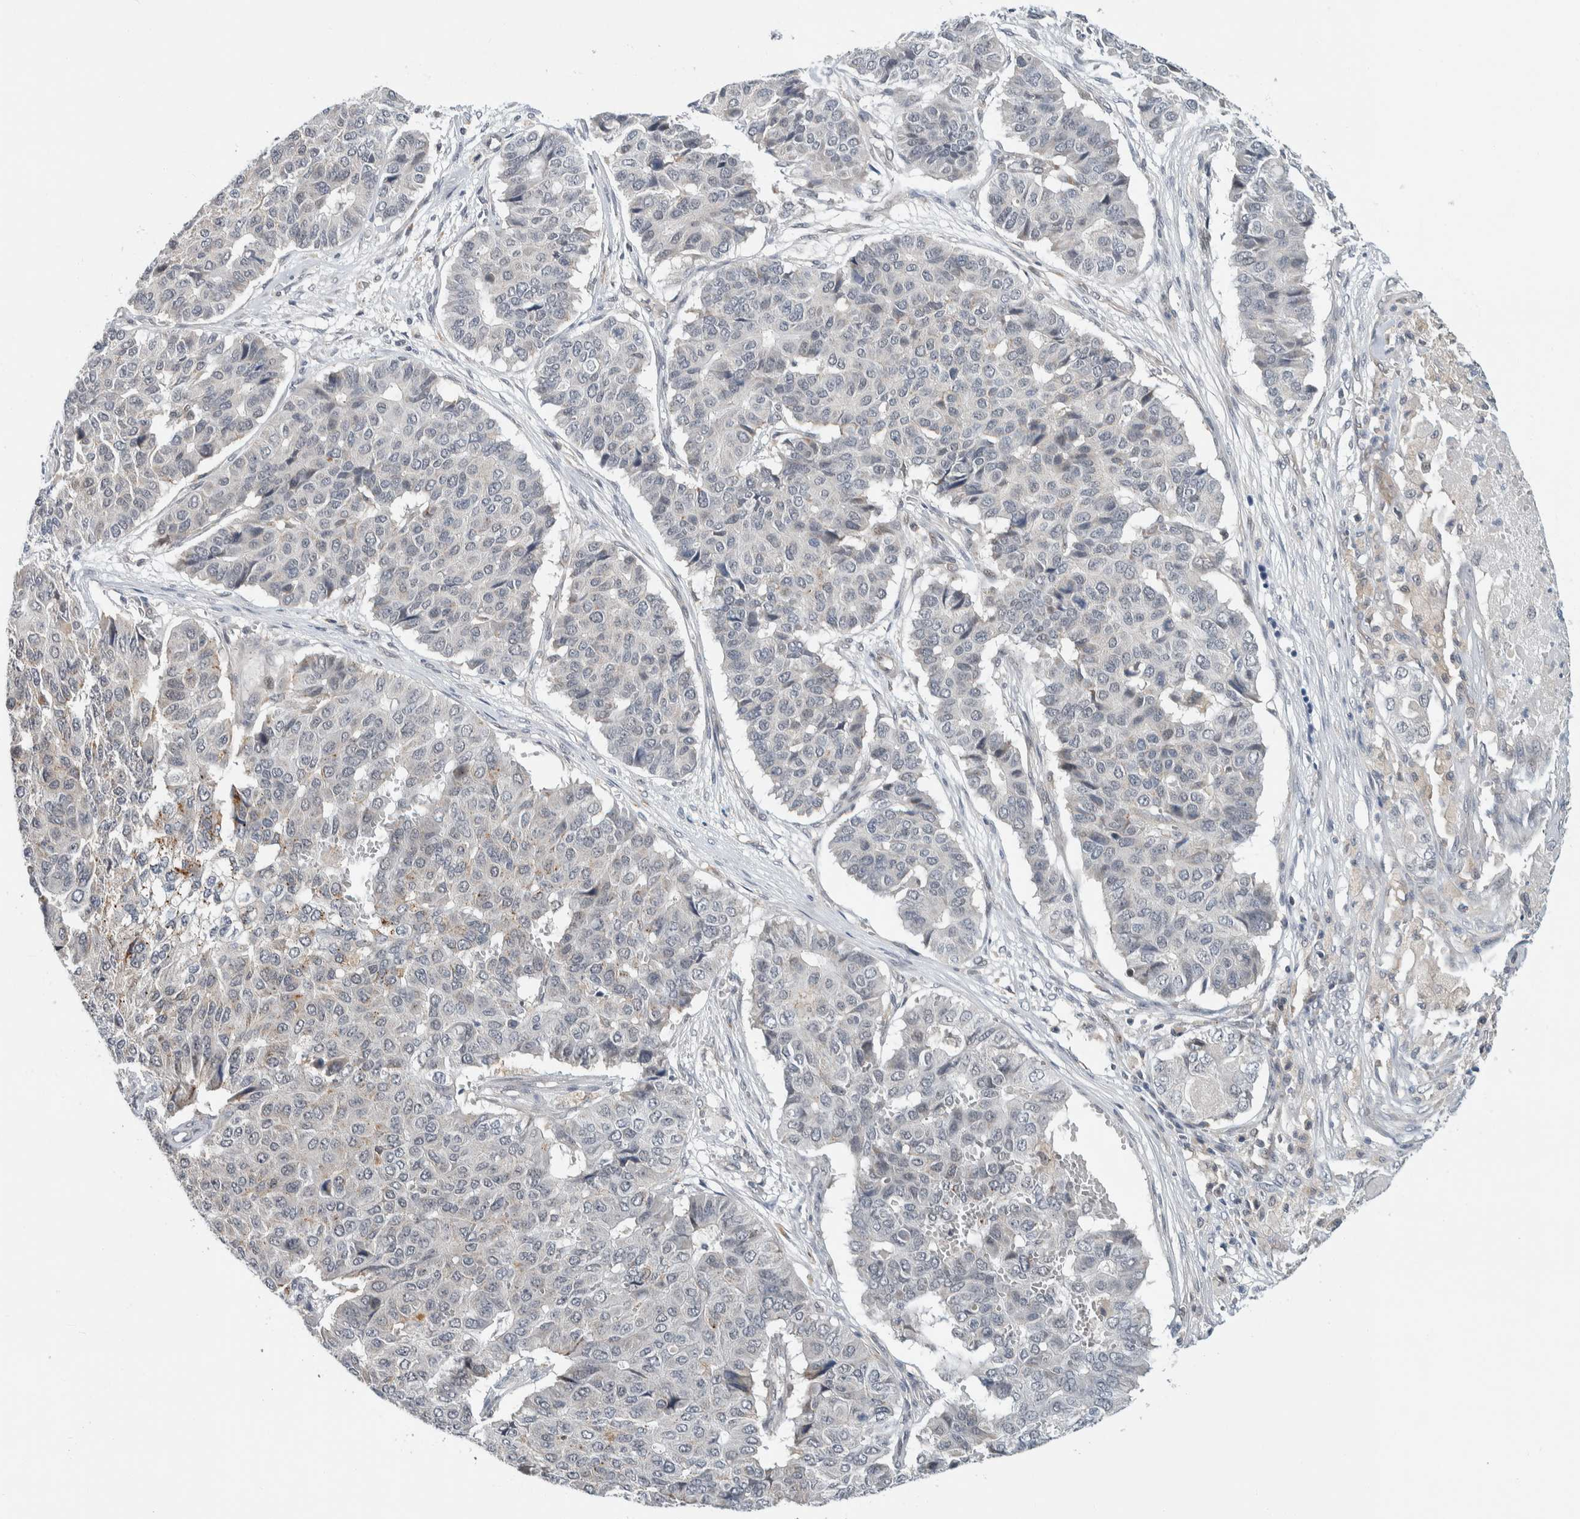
{"staining": {"intensity": "negative", "quantity": "none", "location": "none"}, "tissue": "pancreatic cancer", "cell_type": "Tumor cells", "image_type": "cancer", "snomed": [{"axis": "morphology", "description": "Adenocarcinoma, NOS"}, {"axis": "topography", "description": "Pancreas"}], "caption": "This is an immunohistochemistry photomicrograph of adenocarcinoma (pancreatic). There is no positivity in tumor cells.", "gene": "SHPK", "patient": {"sex": "male", "age": 50}}